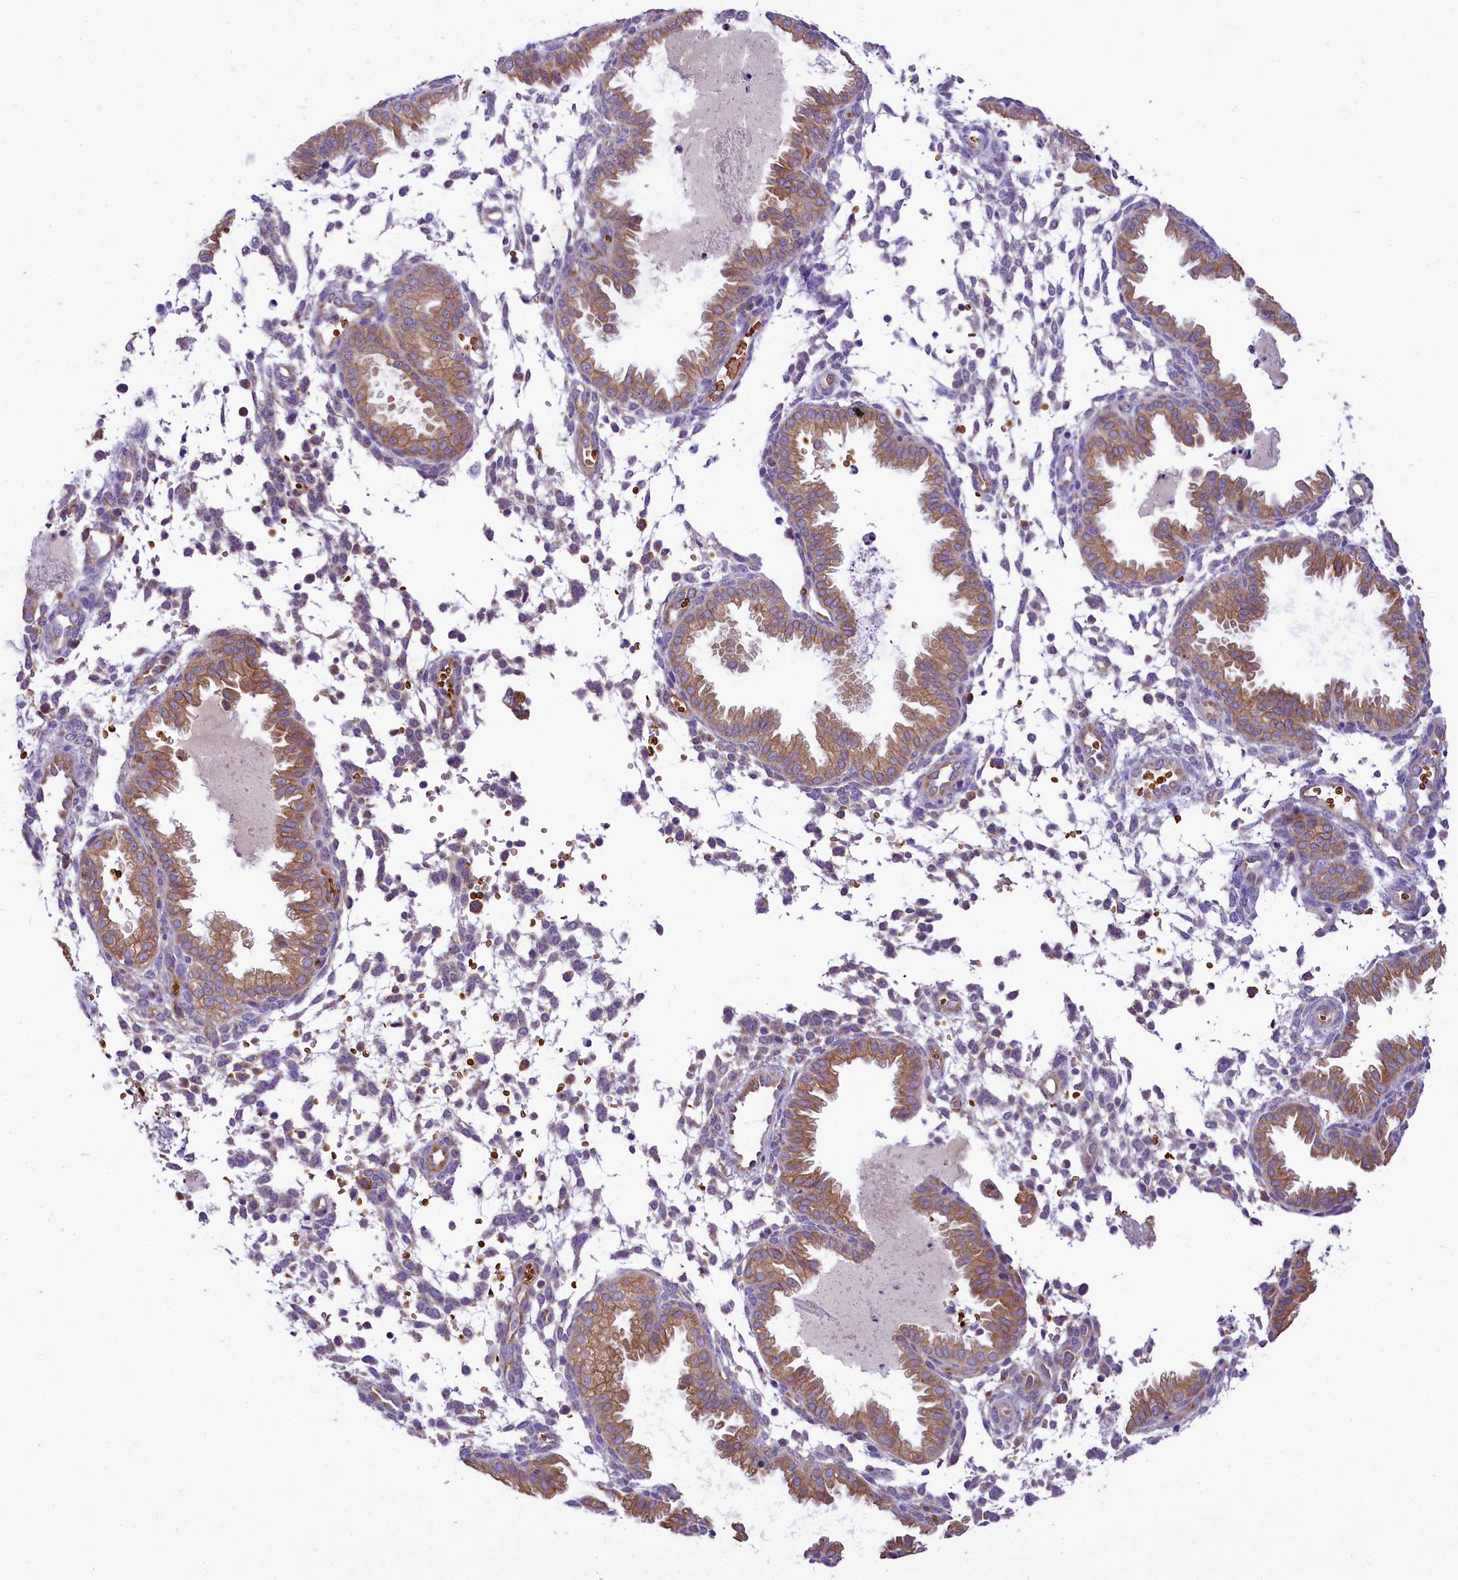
{"staining": {"intensity": "weak", "quantity": "<25%", "location": "cytoplasmic/membranous"}, "tissue": "endometrium", "cell_type": "Cells in endometrial stroma", "image_type": "normal", "snomed": [{"axis": "morphology", "description": "Normal tissue, NOS"}, {"axis": "topography", "description": "Endometrium"}], "caption": "Cells in endometrial stroma are negative for brown protein staining in benign endometrium. The staining was performed using DAB to visualize the protein expression in brown, while the nuclei were stained in blue with hematoxylin (Magnification: 20x).", "gene": "LARP4", "patient": {"sex": "female", "age": 33}}